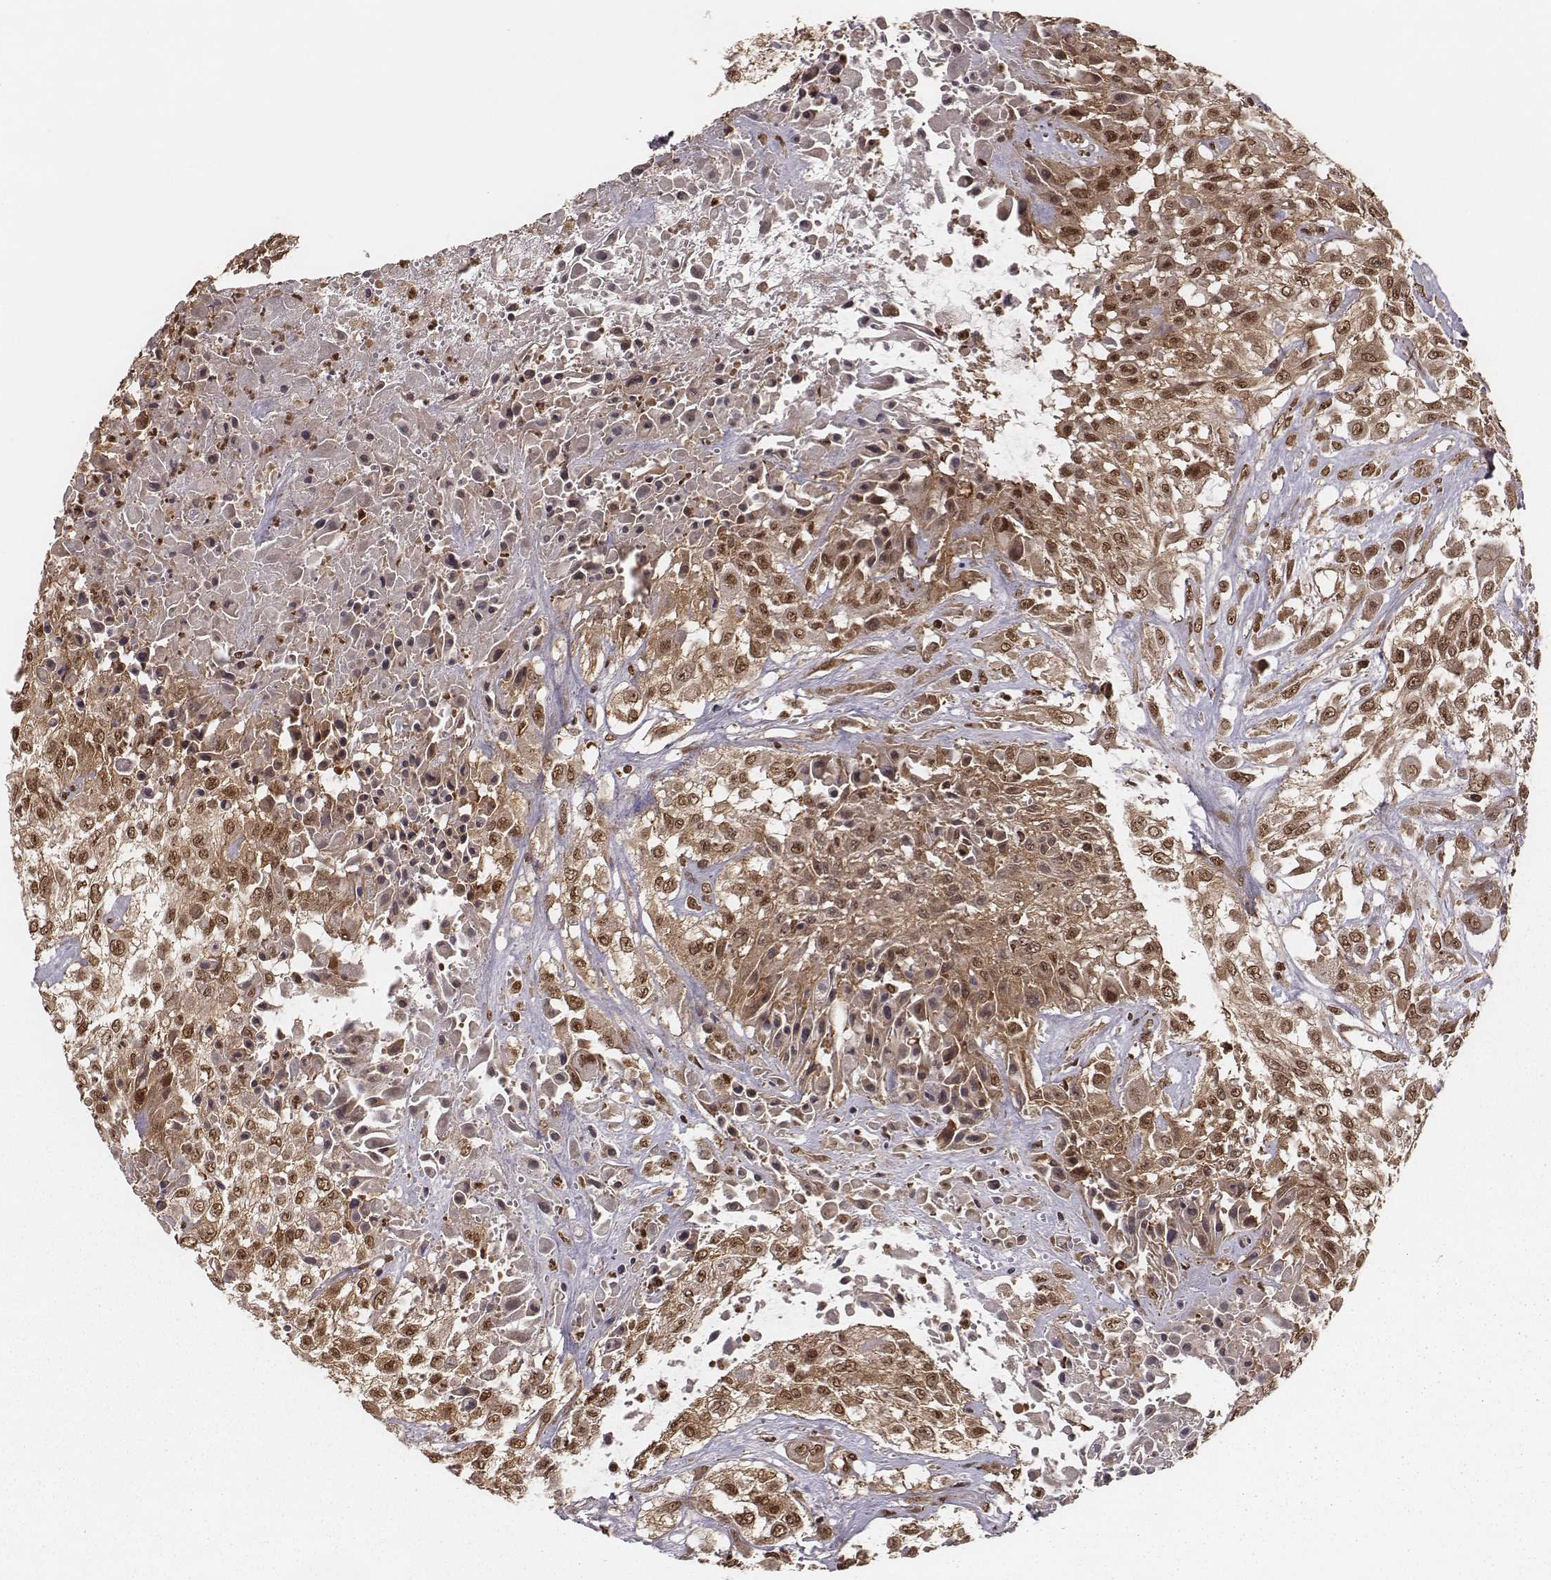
{"staining": {"intensity": "moderate", "quantity": ">75%", "location": "cytoplasmic/membranous,nuclear"}, "tissue": "urothelial cancer", "cell_type": "Tumor cells", "image_type": "cancer", "snomed": [{"axis": "morphology", "description": "Urothelial carcinoma, High grade"}, {"axis": "topography", "description": "Urinary bladder"}], "caption": "A high-resolution photomicrograph shows immunohistochemistry (IHC) staining of urothelial carcinoma (high-grade), which exhibits moderate cytoplasmic/membranous and nuclear positivity in about >75% of tumor cells.", "gene": "NFX1", "patient": {"sex": "male", "age": 57}}